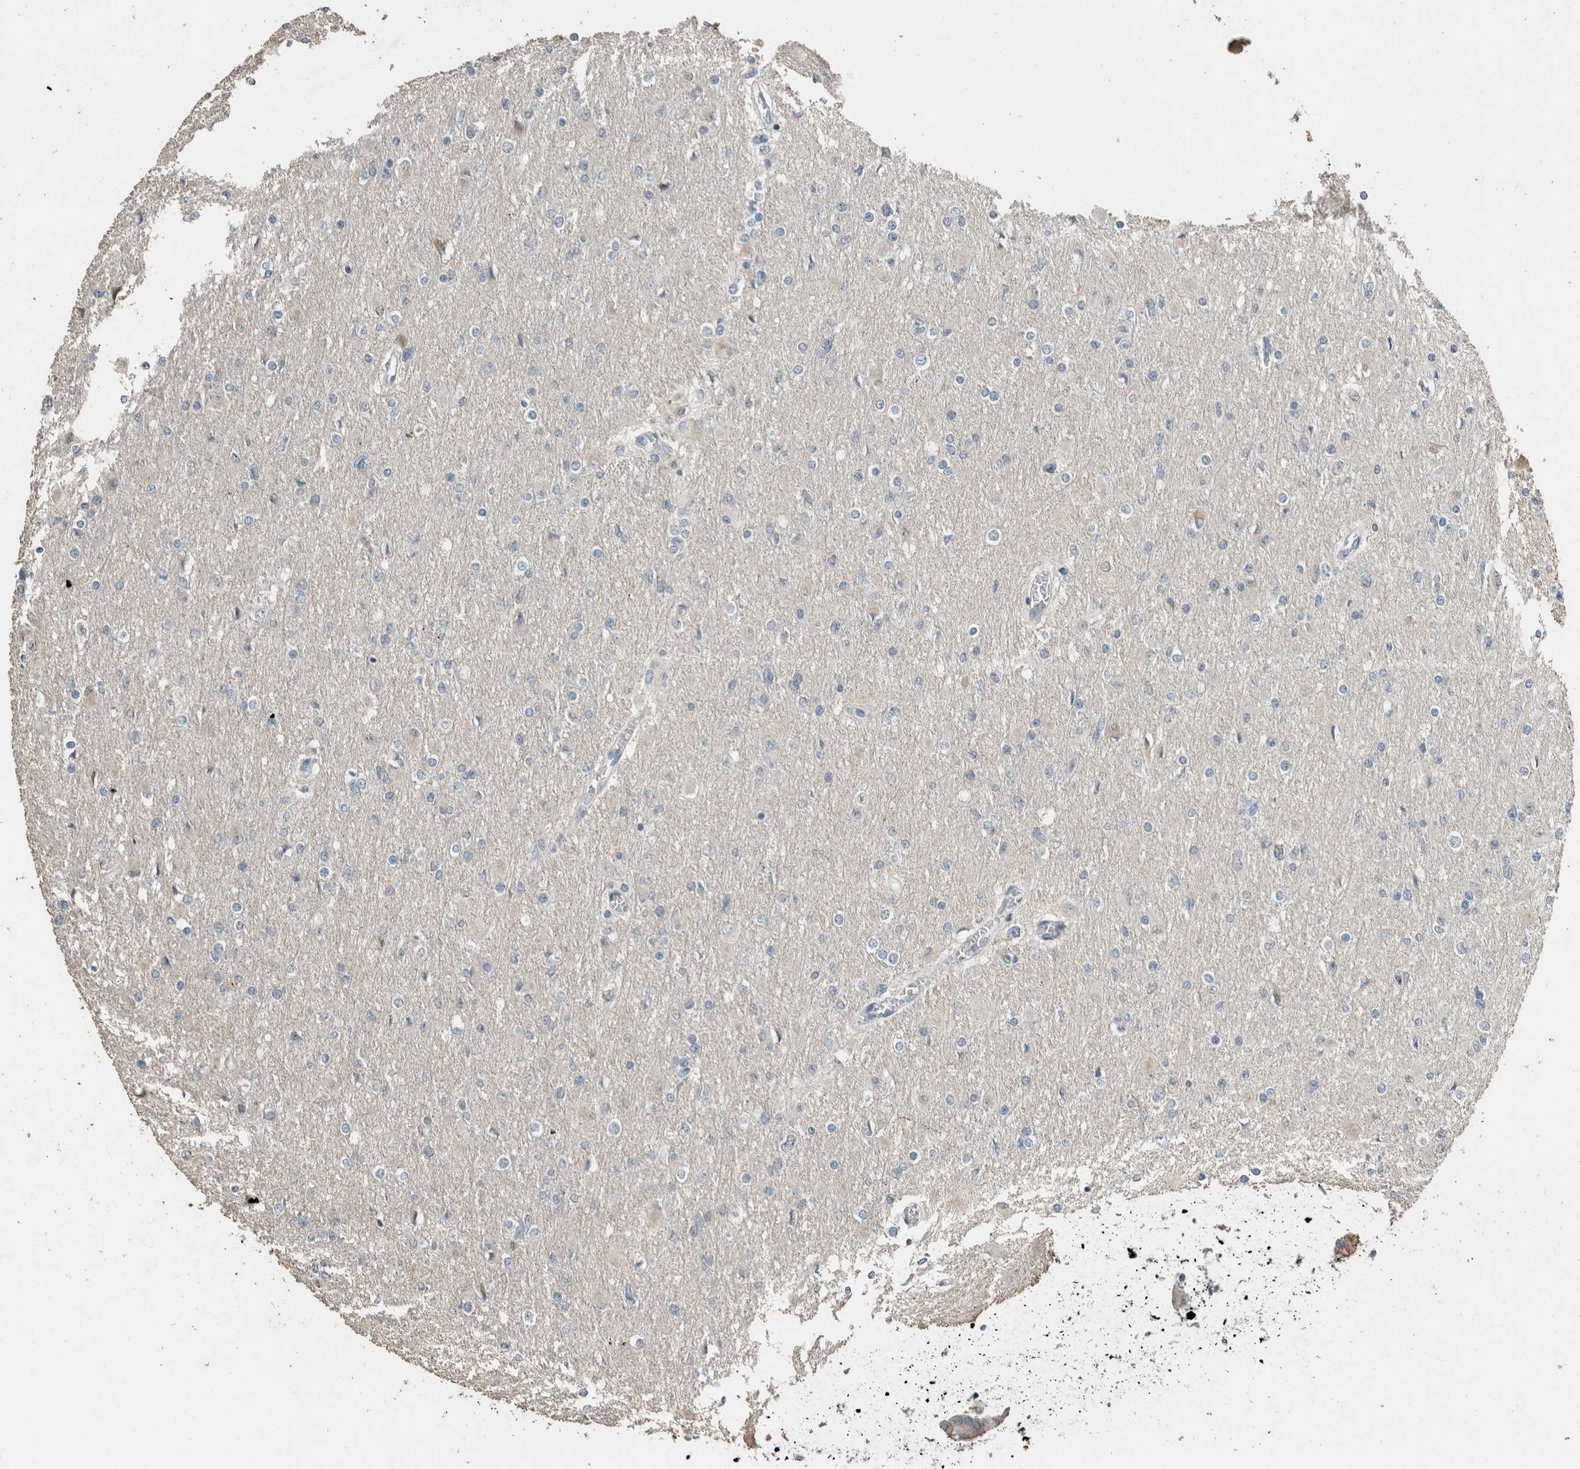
{"staining": {"intensity": "negative", "quantity": "none", "location": "none"}, "tissue": "glioma", "cell_type": "Tumor cells", "image_type": "cancer", "snomed": [{"axis": "morphology", "description": "Glioma, malignant, High grade"}, {"axis": "topography", "description": "Cerebral cortex"}], "caption": "This is a image of IHC staining of glioma, which shows no positivity in tumor cells. The staining was performed using DAB to visualize the protein expression in brown, while the nuclei were stained in blue with hematoxylin (Magnification: 20x).", "gene": "ACVR2B", "patient": {"sex": "female", "age": 36}}